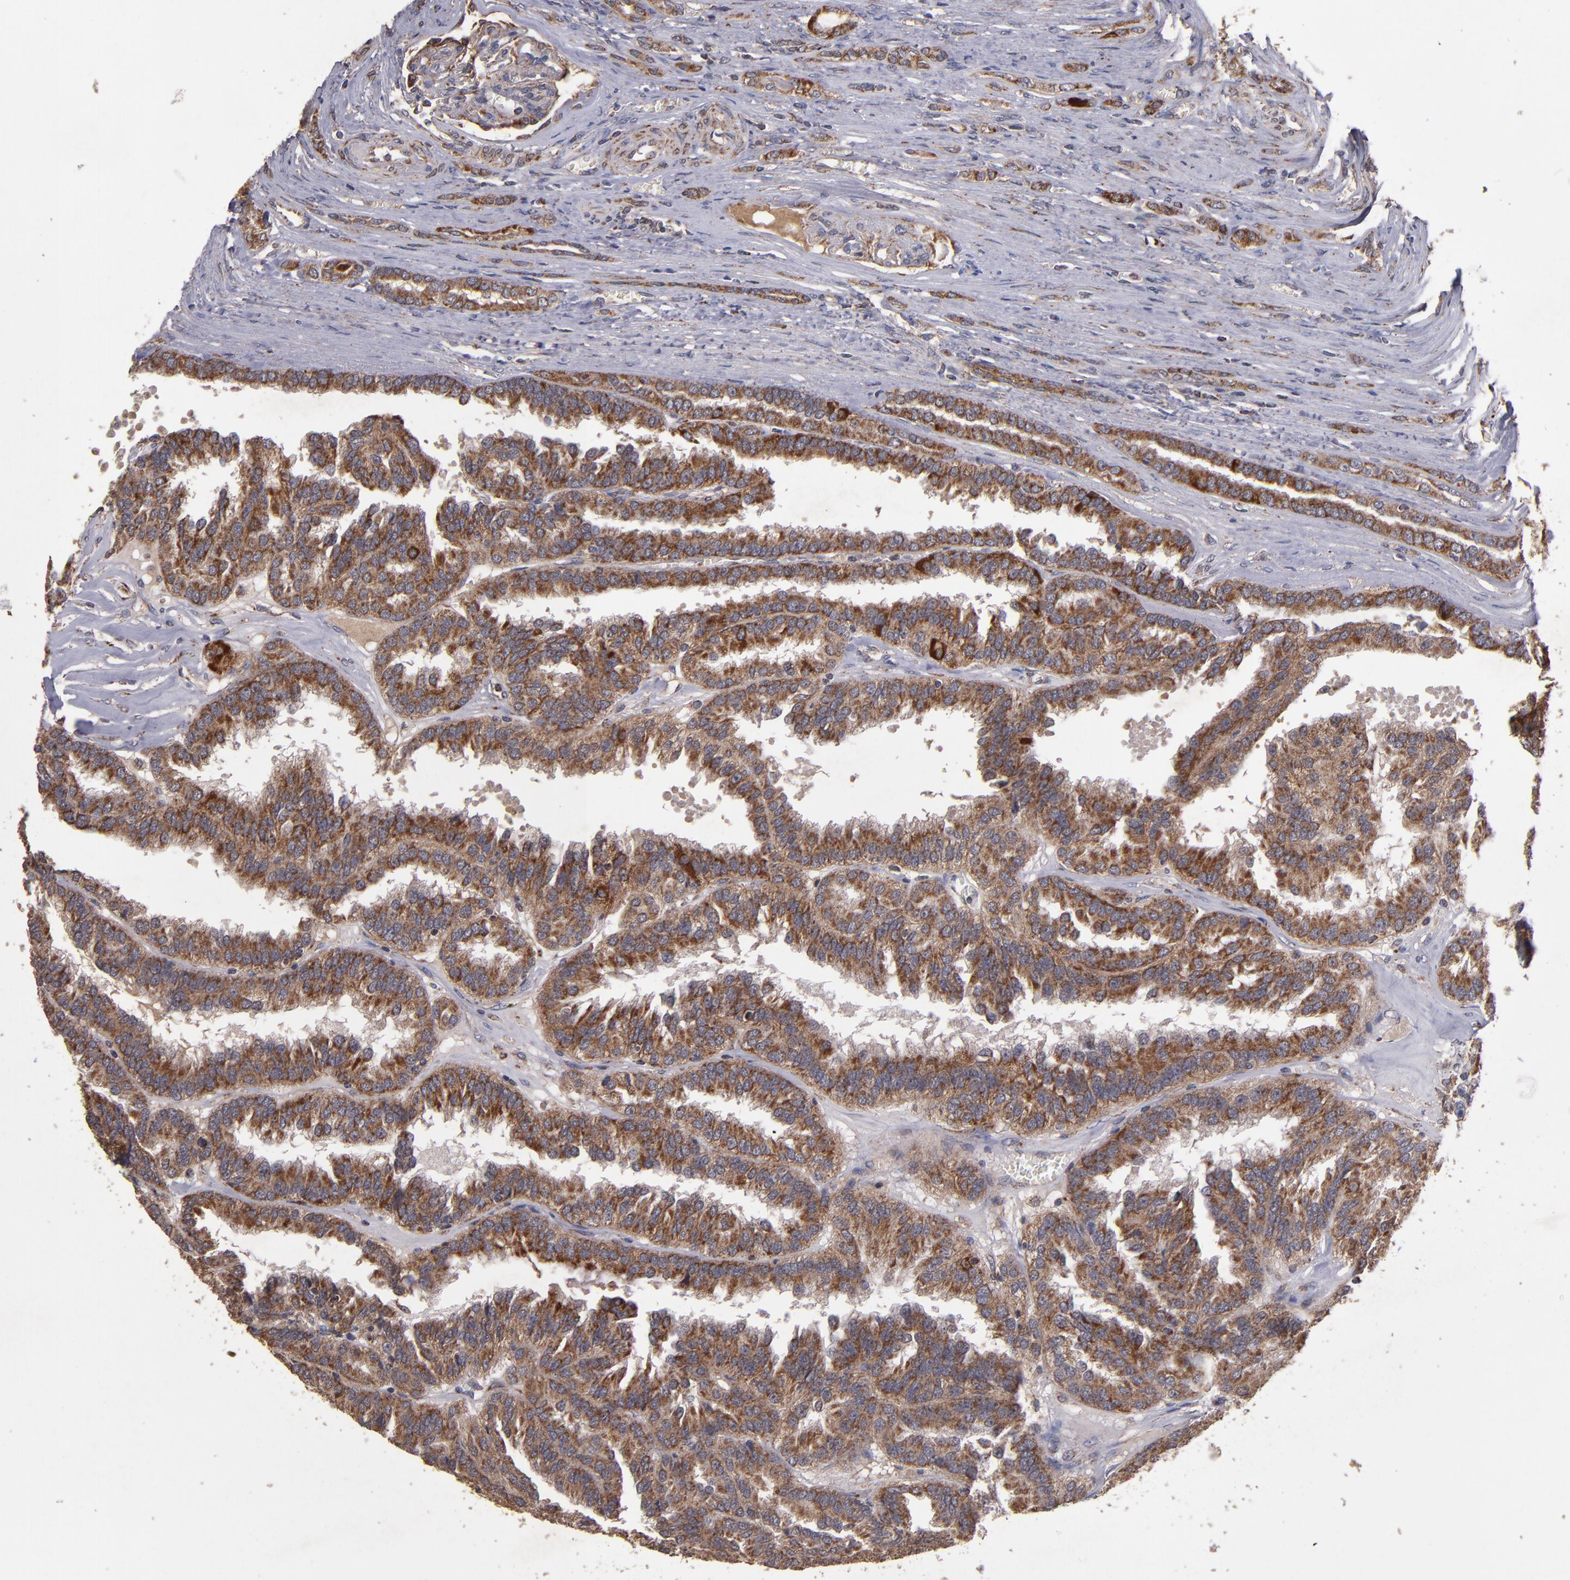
{"staining": {"intensity": "moderate", "quantity": ">75%", "location": "cytoplasmic/membranous"}, "tissue": "renal cancer", "cell_type": "Tumor cells", "image_type": "cancer", "snomed": [{"axis": "morphology", "description": "Adenocarcinoma, NOS"}, {"axis": "topography", "description": "Kidney"}], "caption": "Protein analysis of adenocarcinoma (renal) tissue shows moderate cytoplasmic/membranous expression in approximately >75% of tumor cells.", "gene": "TIMM9", "patient": {"sex": "male", "age": 46}}